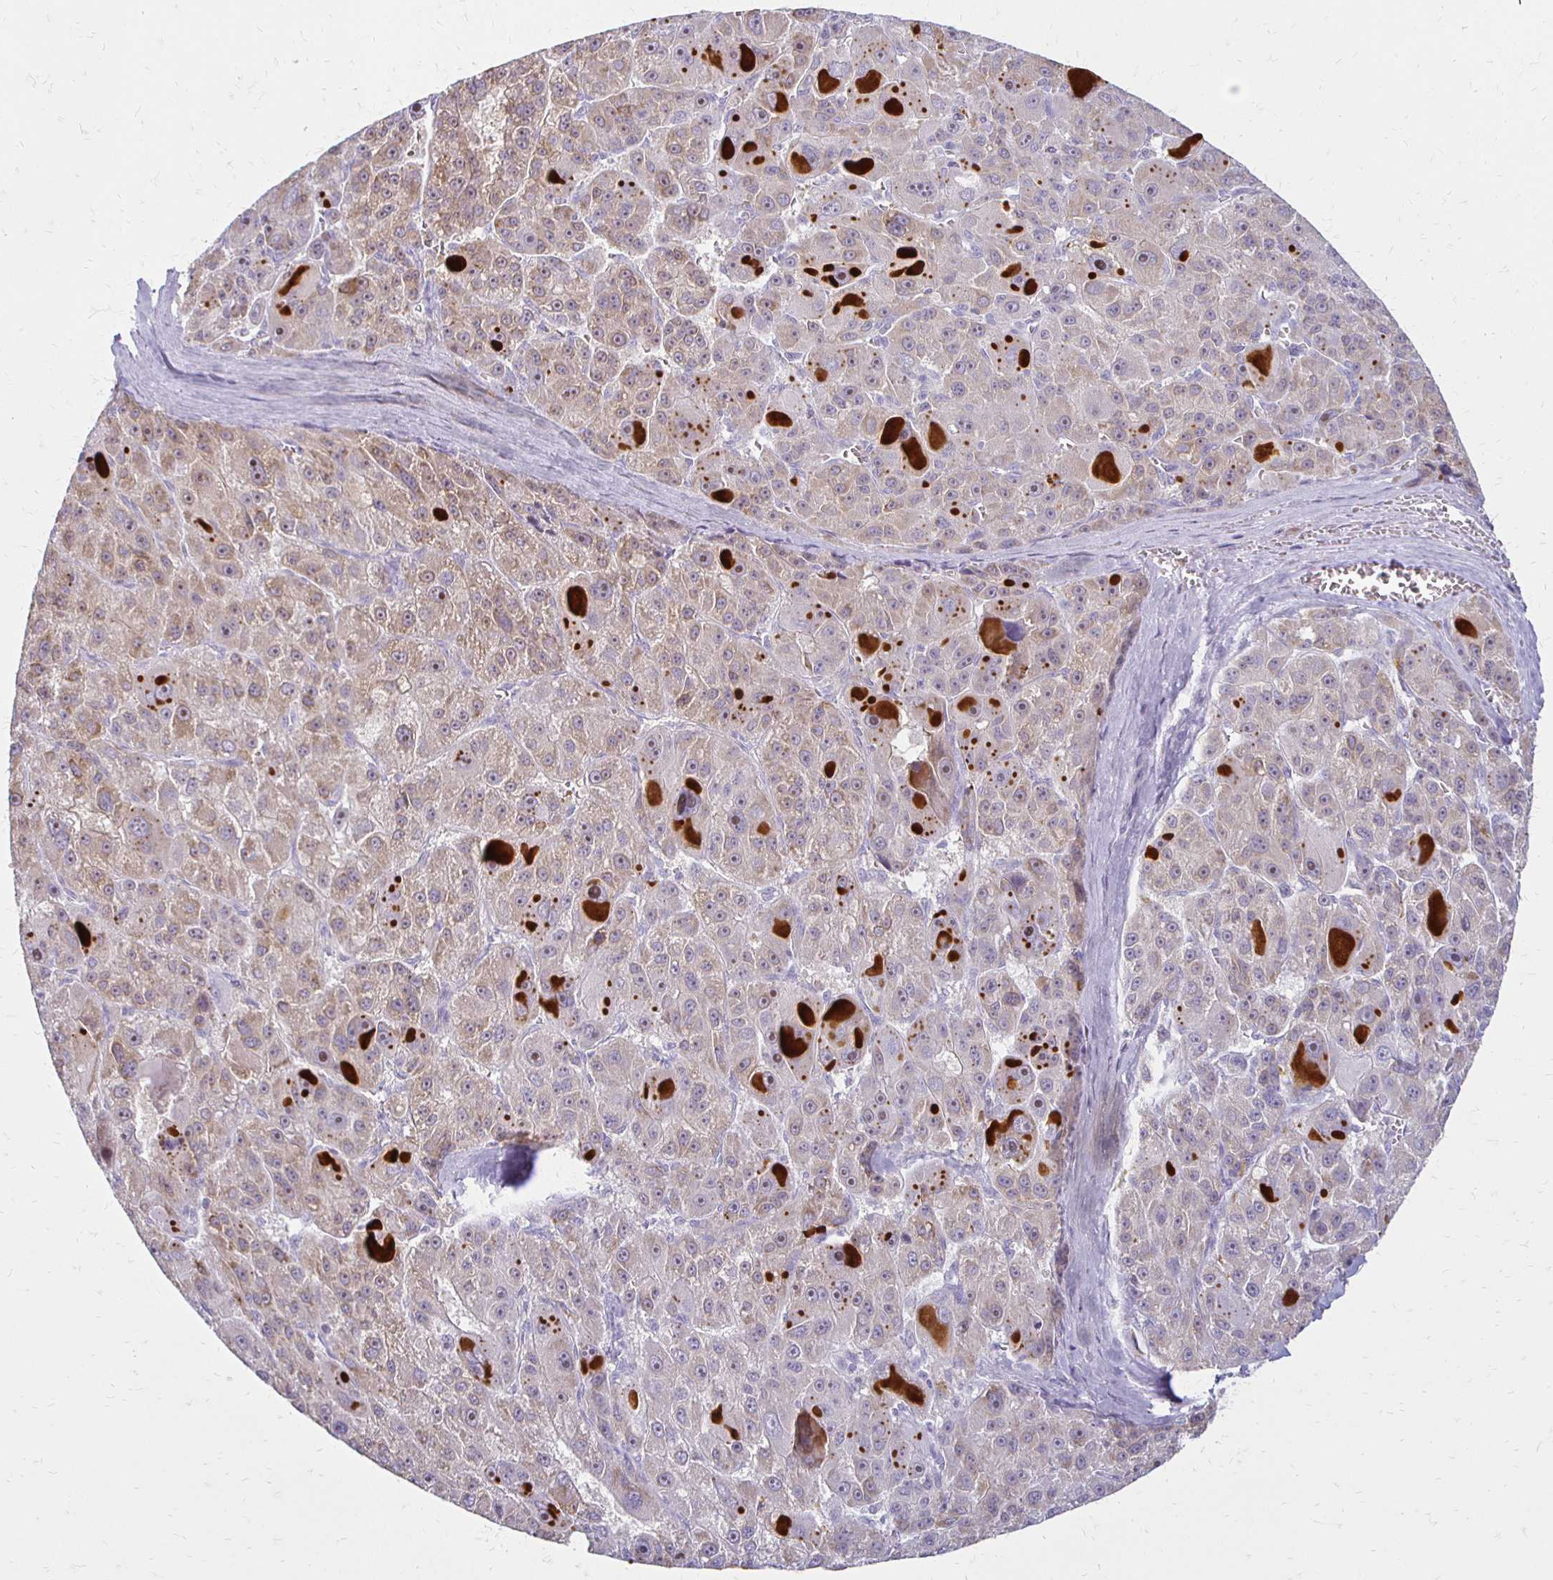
{"staining": {"intensity": "weak", "quantity": "<25%", "location": "cytoplasmic/membranous"}, "tissue": "liver cancer", "cell_type": "Tumor cells", "image_type": "cancer", "snomed": [{"axis": "morphology", "description": "Carcinoma, Hepatocellular, NOS"}, {"axis": "topography", "description": "Liver"}], "caption": "IHC of liver cancer exhibits no expression in tumor cells.", "gene": "ACP5", "patient": {"sex": "male", "age": 76}}